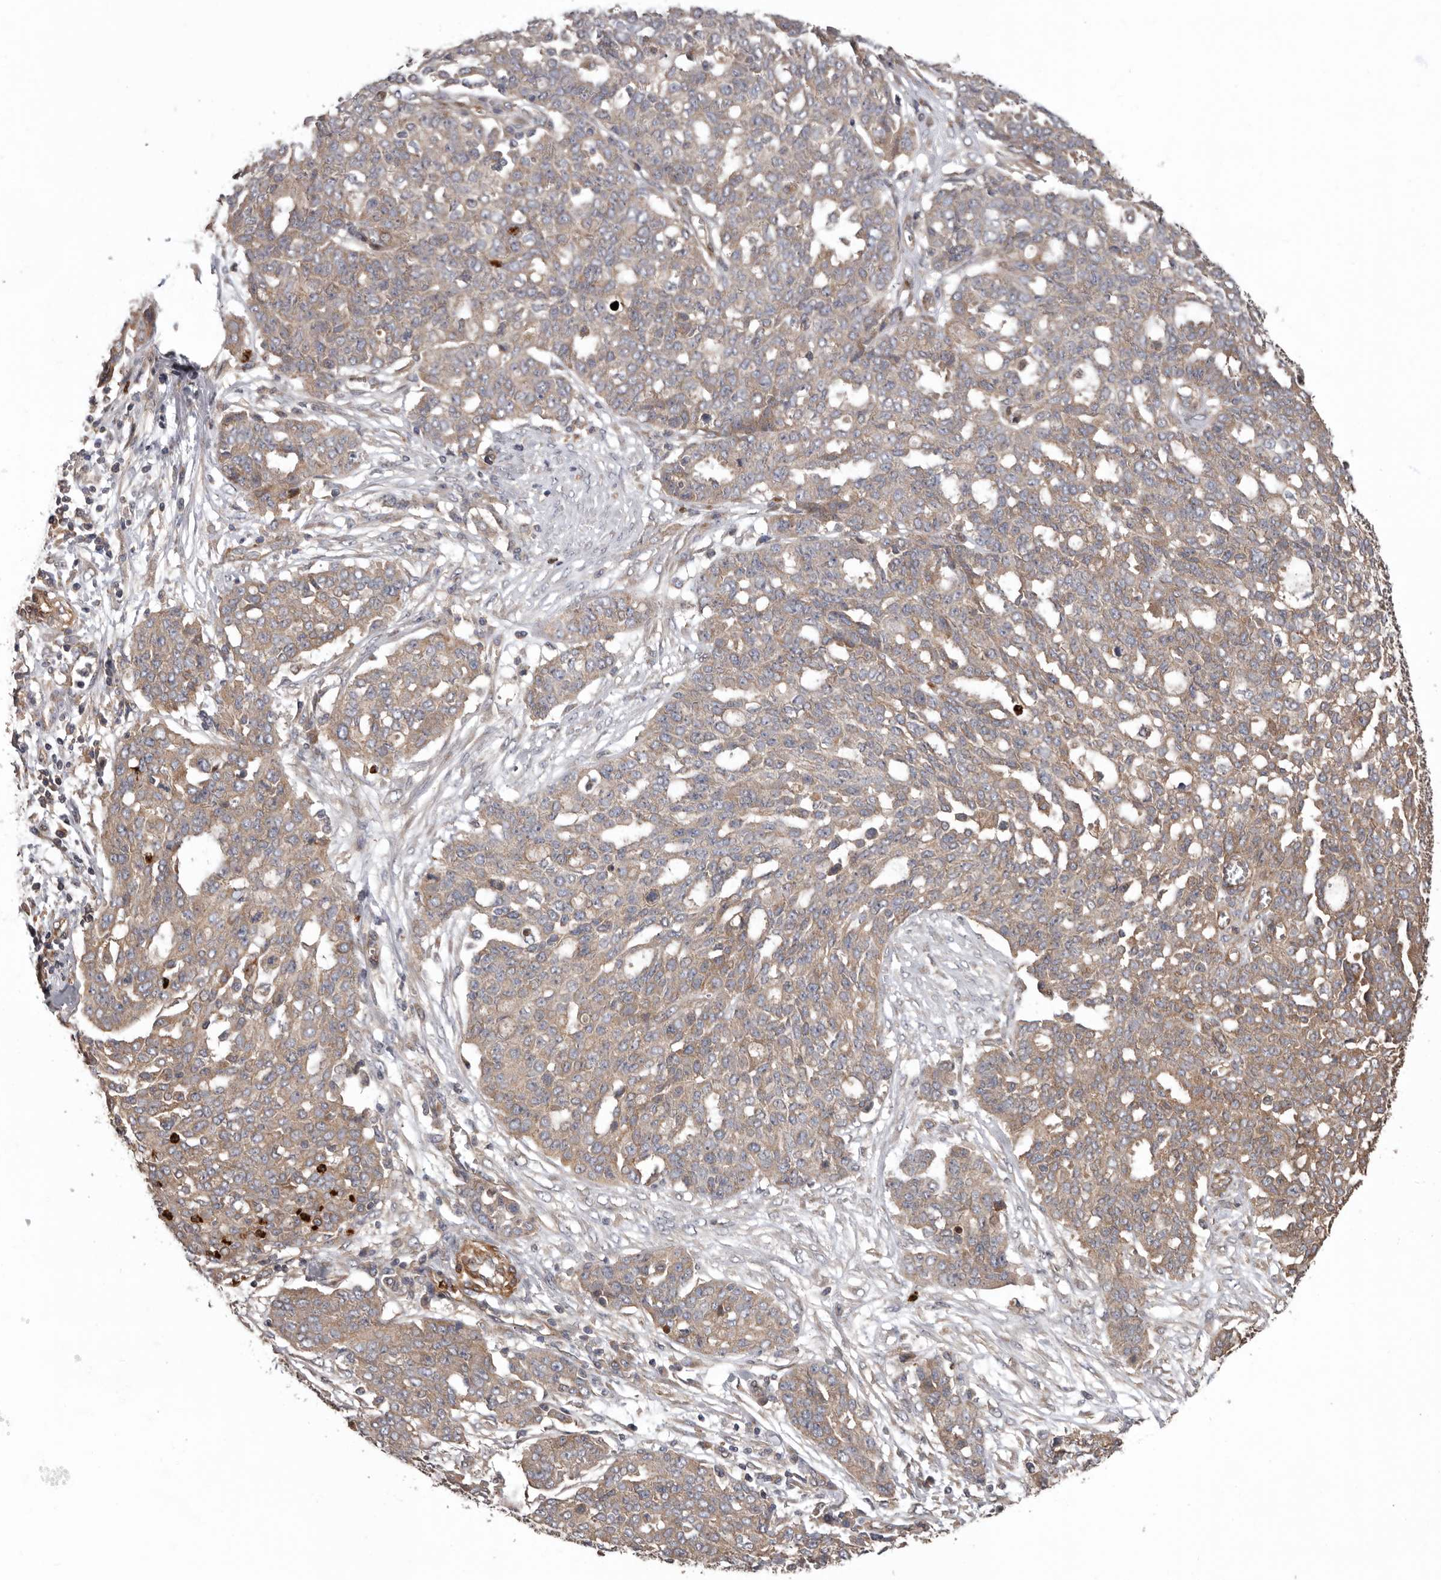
{"staining": {"intensity": "weak", "quantity": ">75%", "location": "cytoplasmic/membranous"}, "tissue": "ovarian cancer", "cell_type": "Tumor cells", "image_type": "cancer", "snomed": [{"axis": "morphology", "description": "Cystadenocarcinoma, serous, NOS"}, {"axis": "topography", "description": "Soft tissue"}, {"axis": "topography", "description": "Ovary"}], "caption": "Weak cytoplasmic/membranous protein staining is seen in about >75% of tumor cells in serous cystadenocarcinoma (ovarian). (Brightfield microscopy of DAB IHC at high magnification).", "gene": "ARHGEF5", "patient": {"sex": "female", "age": 57}}